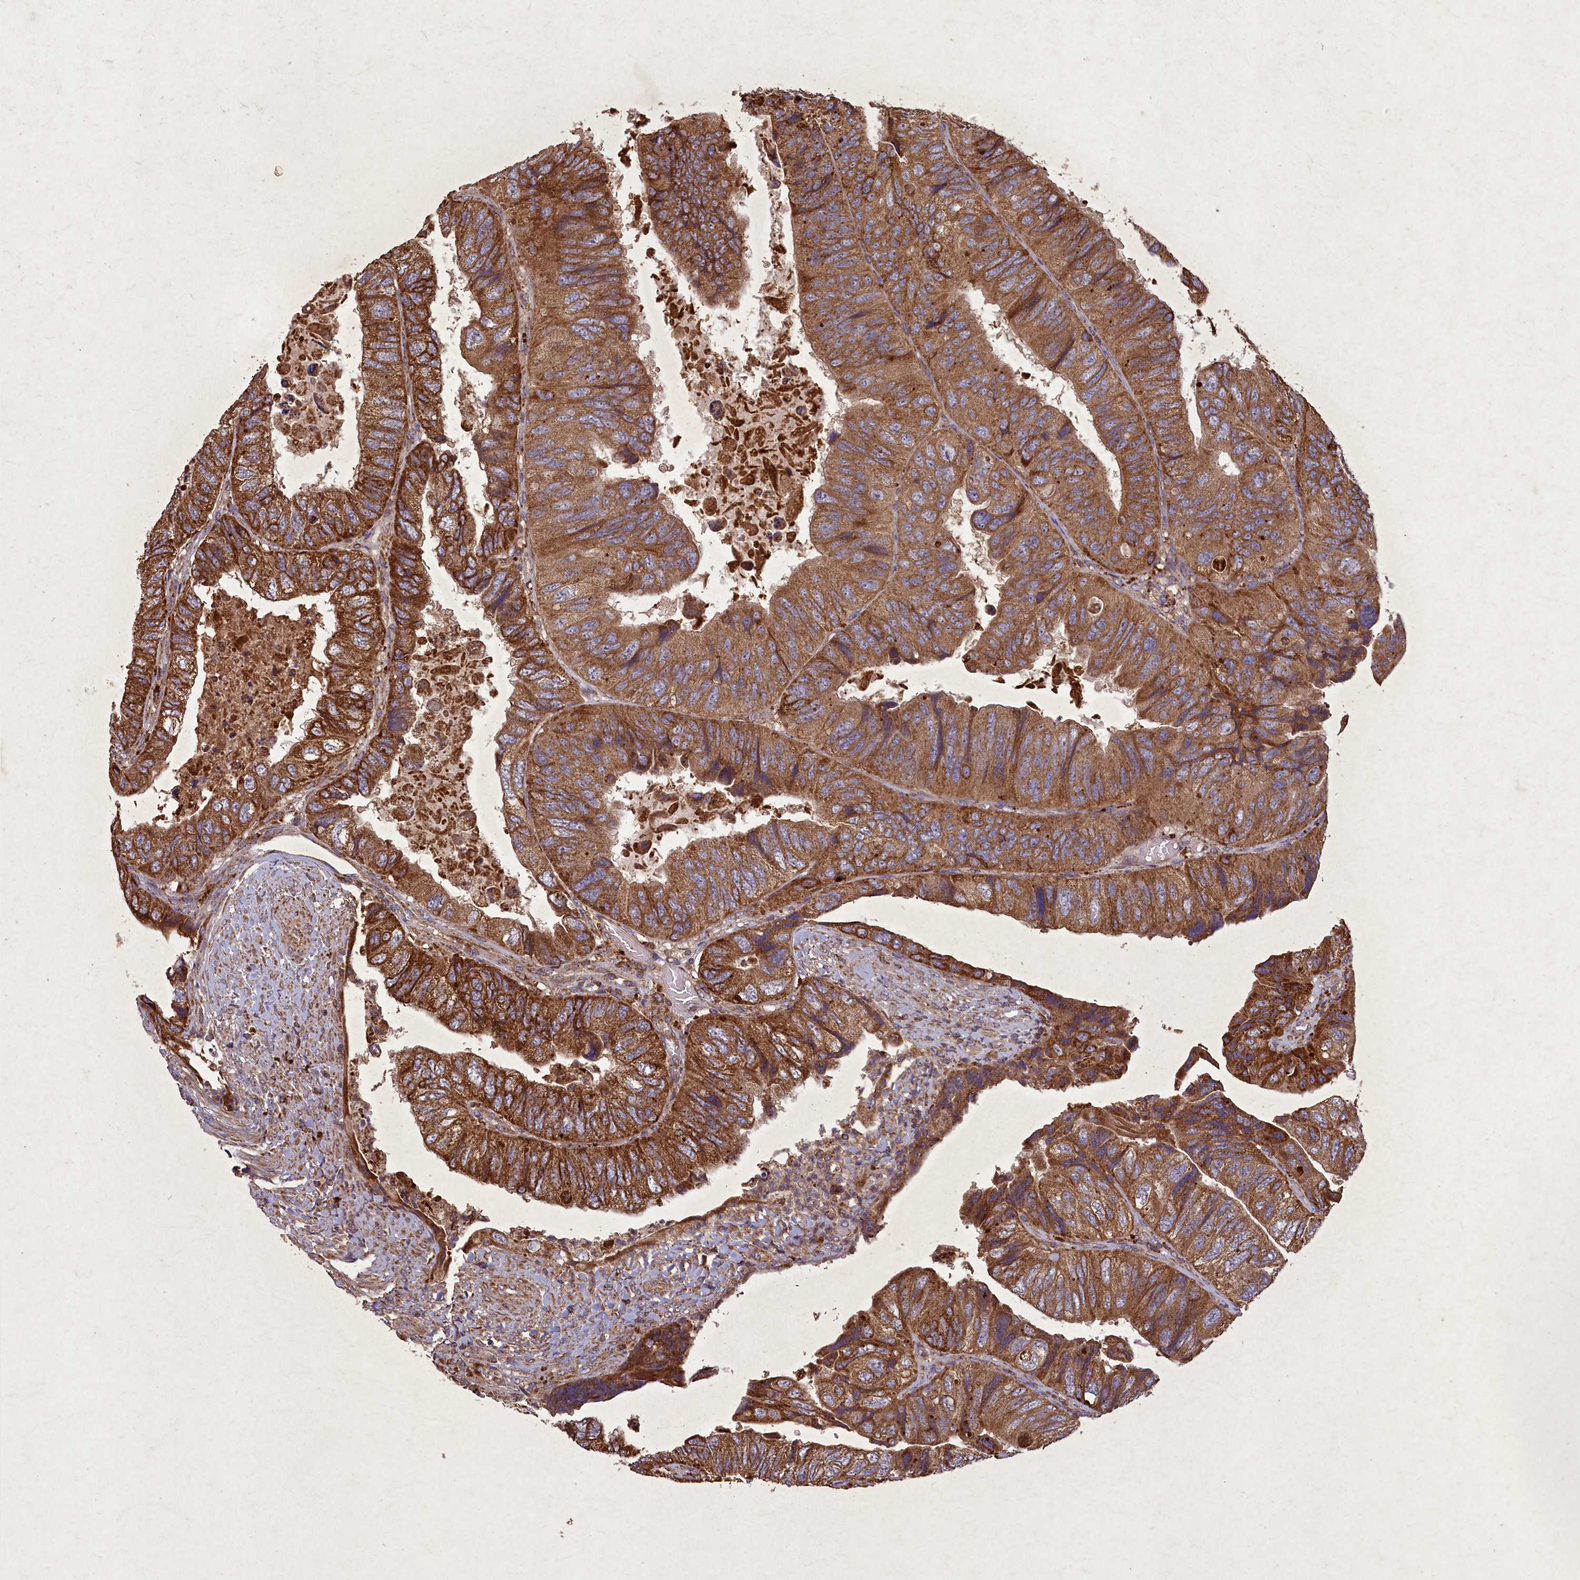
{"staining": {"intensity": "moderate", "quantity": ">75%", "location": "cytoplasmic/membranous"}, "tissue": "colorectal cancer", "cell_type": "Tumor cells", "image_type": "cancer", "snomed": [{"axis": "morphology", "description": "Adenocarcinoma, NOS"}, {"axis": "topography", "description": "Rectum"}], "caption": "This is a histology image of IHC staining of adenocarcinoma (colorectal), which shows moderate staining in the cytoplasmic/membranous of tumor cells.", "gene": "CIAO2B", "patient": {"sex": "male", "age": 63}}